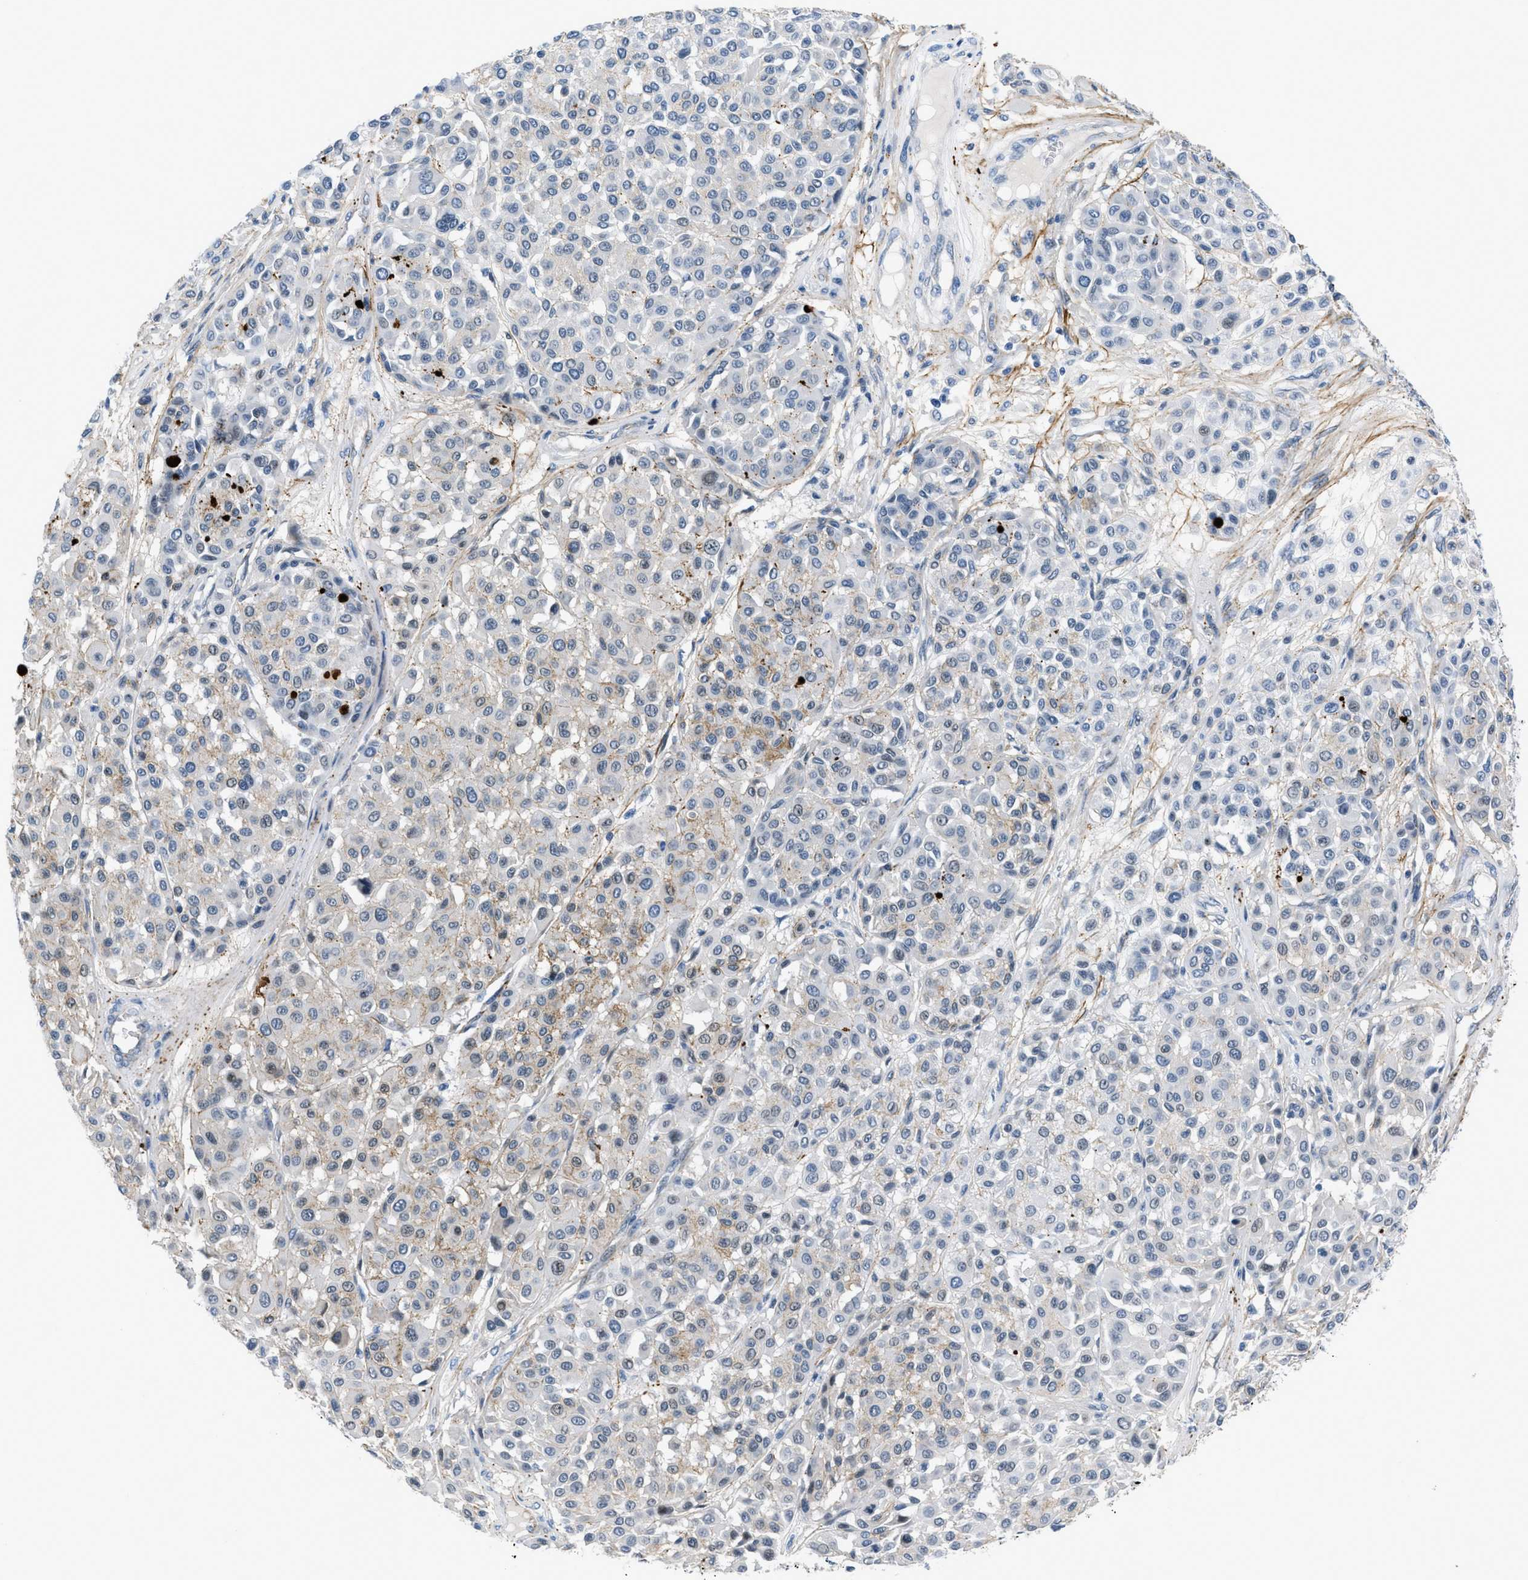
{"staining": {"intensity": "weak", "quantity": "<25%", "location": "cytoplasmic/membranous"}, "tissue": "melanoma", "cell_type": "Tumor cells", "image_type": "cancer", "snomed": [{"axis": "morphology", "description": "Malignant melanoma, Metastatic site"}, {"axis": "topography", "description": "Soft tissue"}], "caption": "Melanoma was stained to show a protein in brown. There is no significant expression in tumor cells.", "gene": "FBN1", "patient": {"sex": "male", "age": 41}}